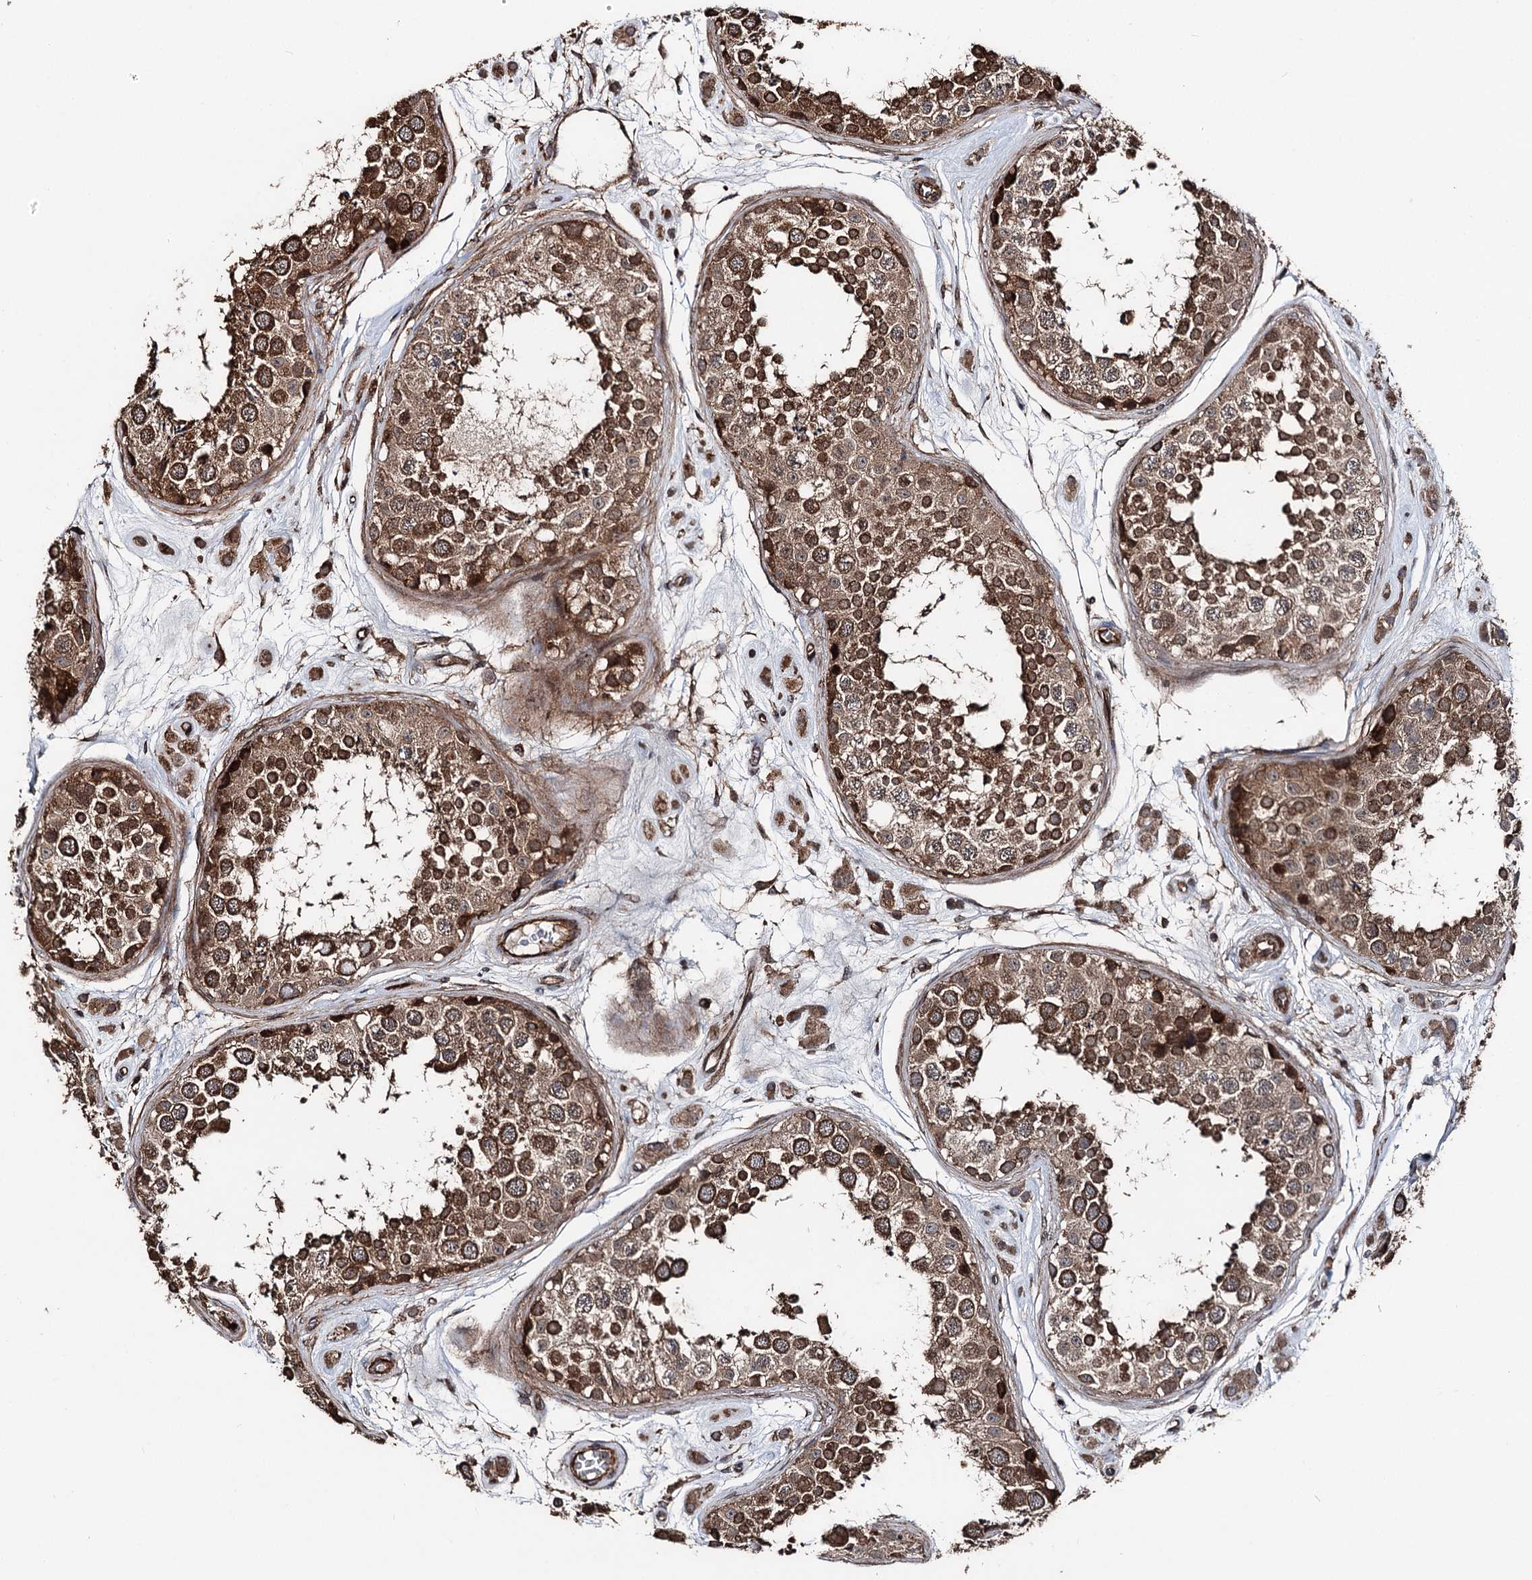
{"staining": {"intensity": "strong", "quantity": ">75%", "location": "cytoplasmic/membranous"}, "tissue": "testis", "cell_type": "Cells in seminiferous ducts", "image_type": "normal", "snomed": [{"axis": "morphology", "description": "Normal tissue, NOS"}, {"axis": "topography", "description": "Testis"}], "caption": "Benign testis displays strong cytoplasmic/membranous staining in about >75% of cells in seminiferous ducts.", "gene": "ITFG2", "patient": {"sex": "male", "age": 25}}